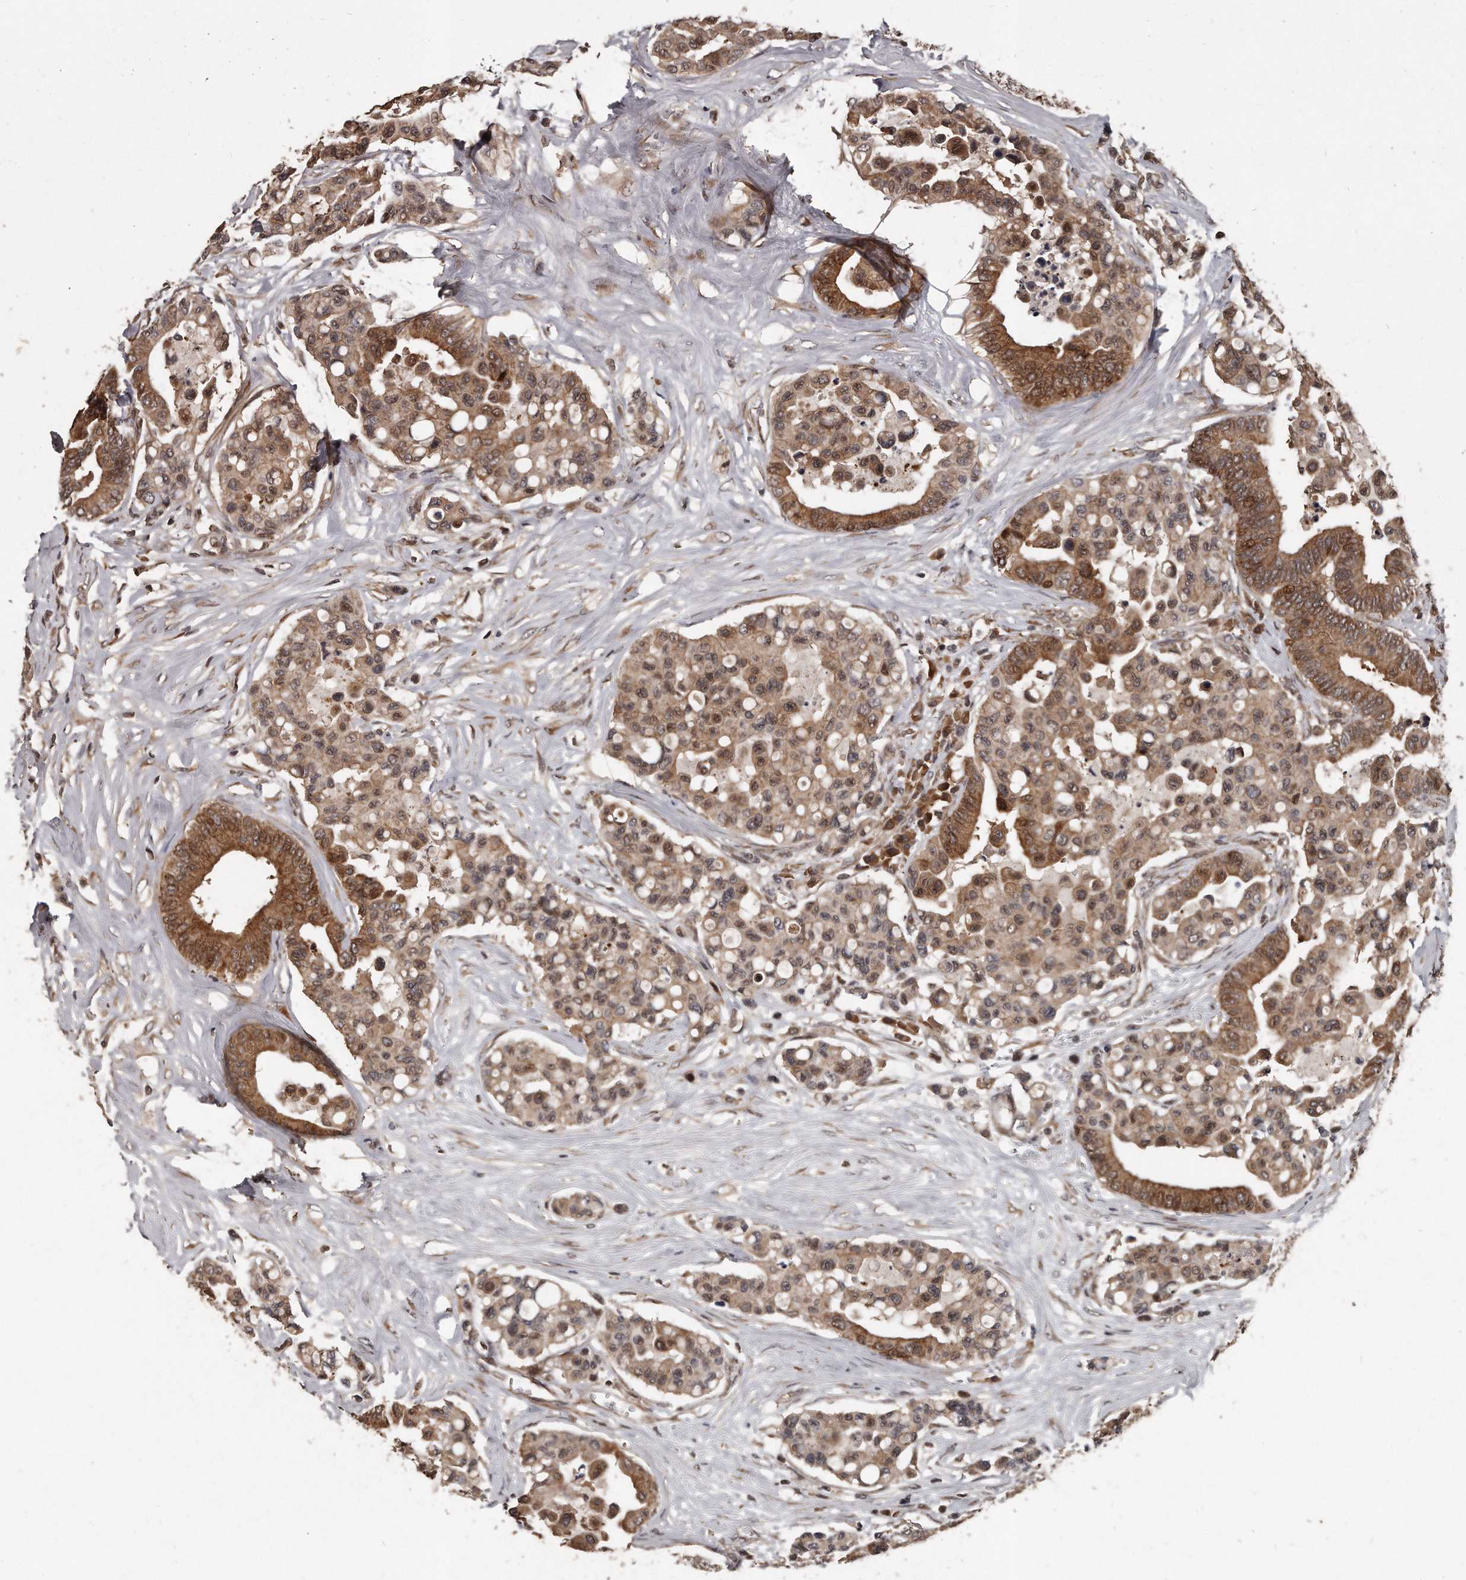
{"staining": {"intensity": "moderate", "quantity": ">75%", "location": "cytoplasmic/membranous,nuclear"}, "tissue": "colorectal cancer", "cell_type": "Tumor cells", "image_type": "cancer", "snomed": [{"axis": "morphology", "description": "Adenocarcinoma, NOS"}, {"axis": "topography", "description": "Colon"}], "caption": "Colorectal cancer stained with a brown dye demonstrates moderate cytoplasmic/membranous and nuclear positive expression in about >75% of tumor cells.", "gene": "GCH1", "patient": {"sex": "male", "age": 82}}